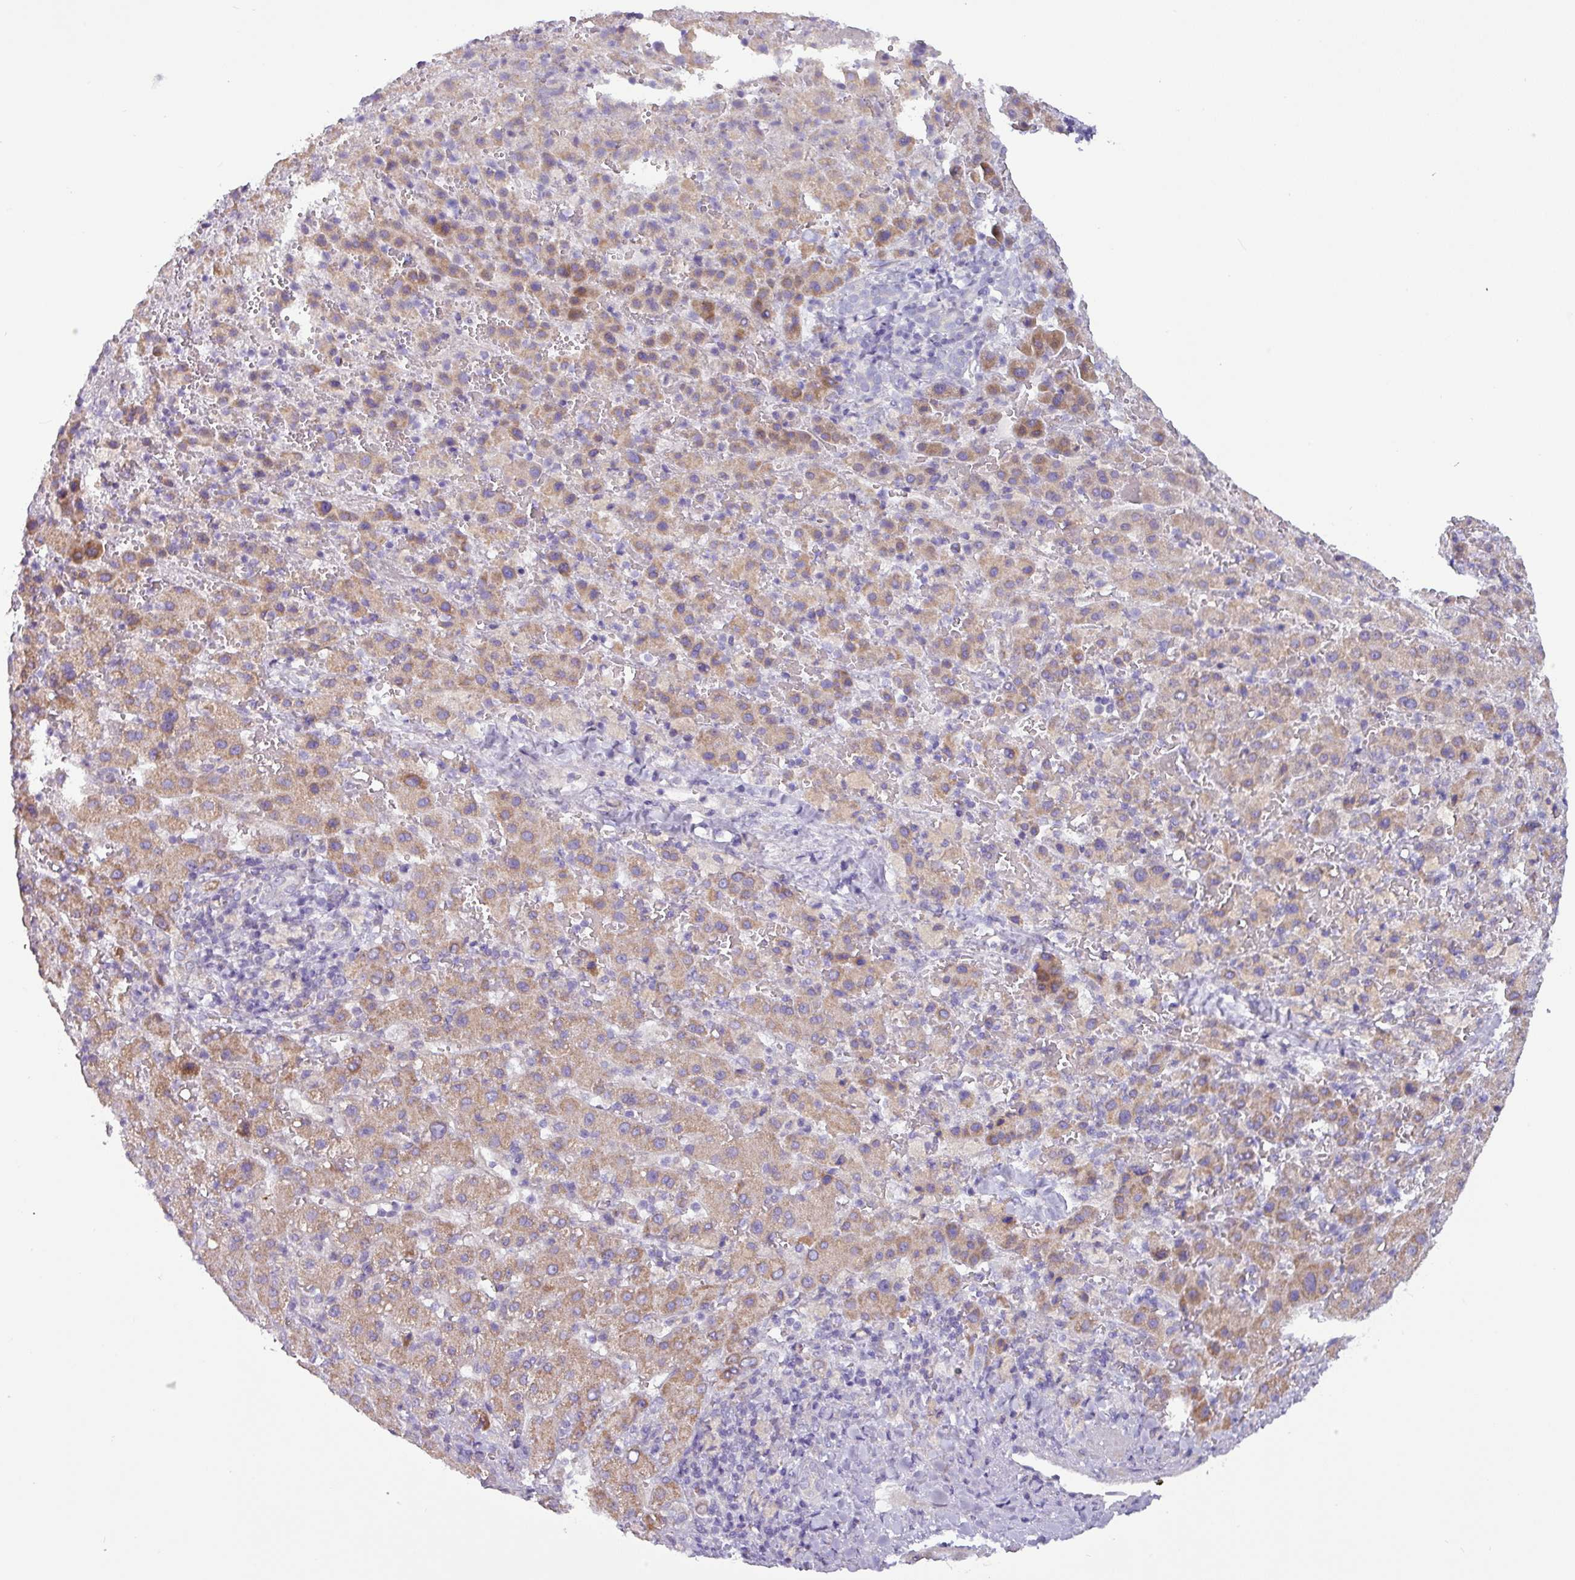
{"staining": {"intensity": "moderate", "quantity": "25%-75%", "location": "cytoplasmic/membranous"}, "tissue": "liver cancer", "cell_type": "Tumor cells", "image_type": "cancer", "snomed": [{"axis": "morphology", "description": "Carcinoma, Hepatocellular, NOS"}, {"axis": "topography", "description": "Liver"}], "caption": "Brown immunohistochemical staining in human hepatocellular carcinoma (liver) displays moderate cytoplasmic/membranous positivity in about 25%-75% of tumor cells. (IHC, brightfield microscopy, high magnification).", "gene": "RGS16", "patient": {"sex": "female", "age": 58}}